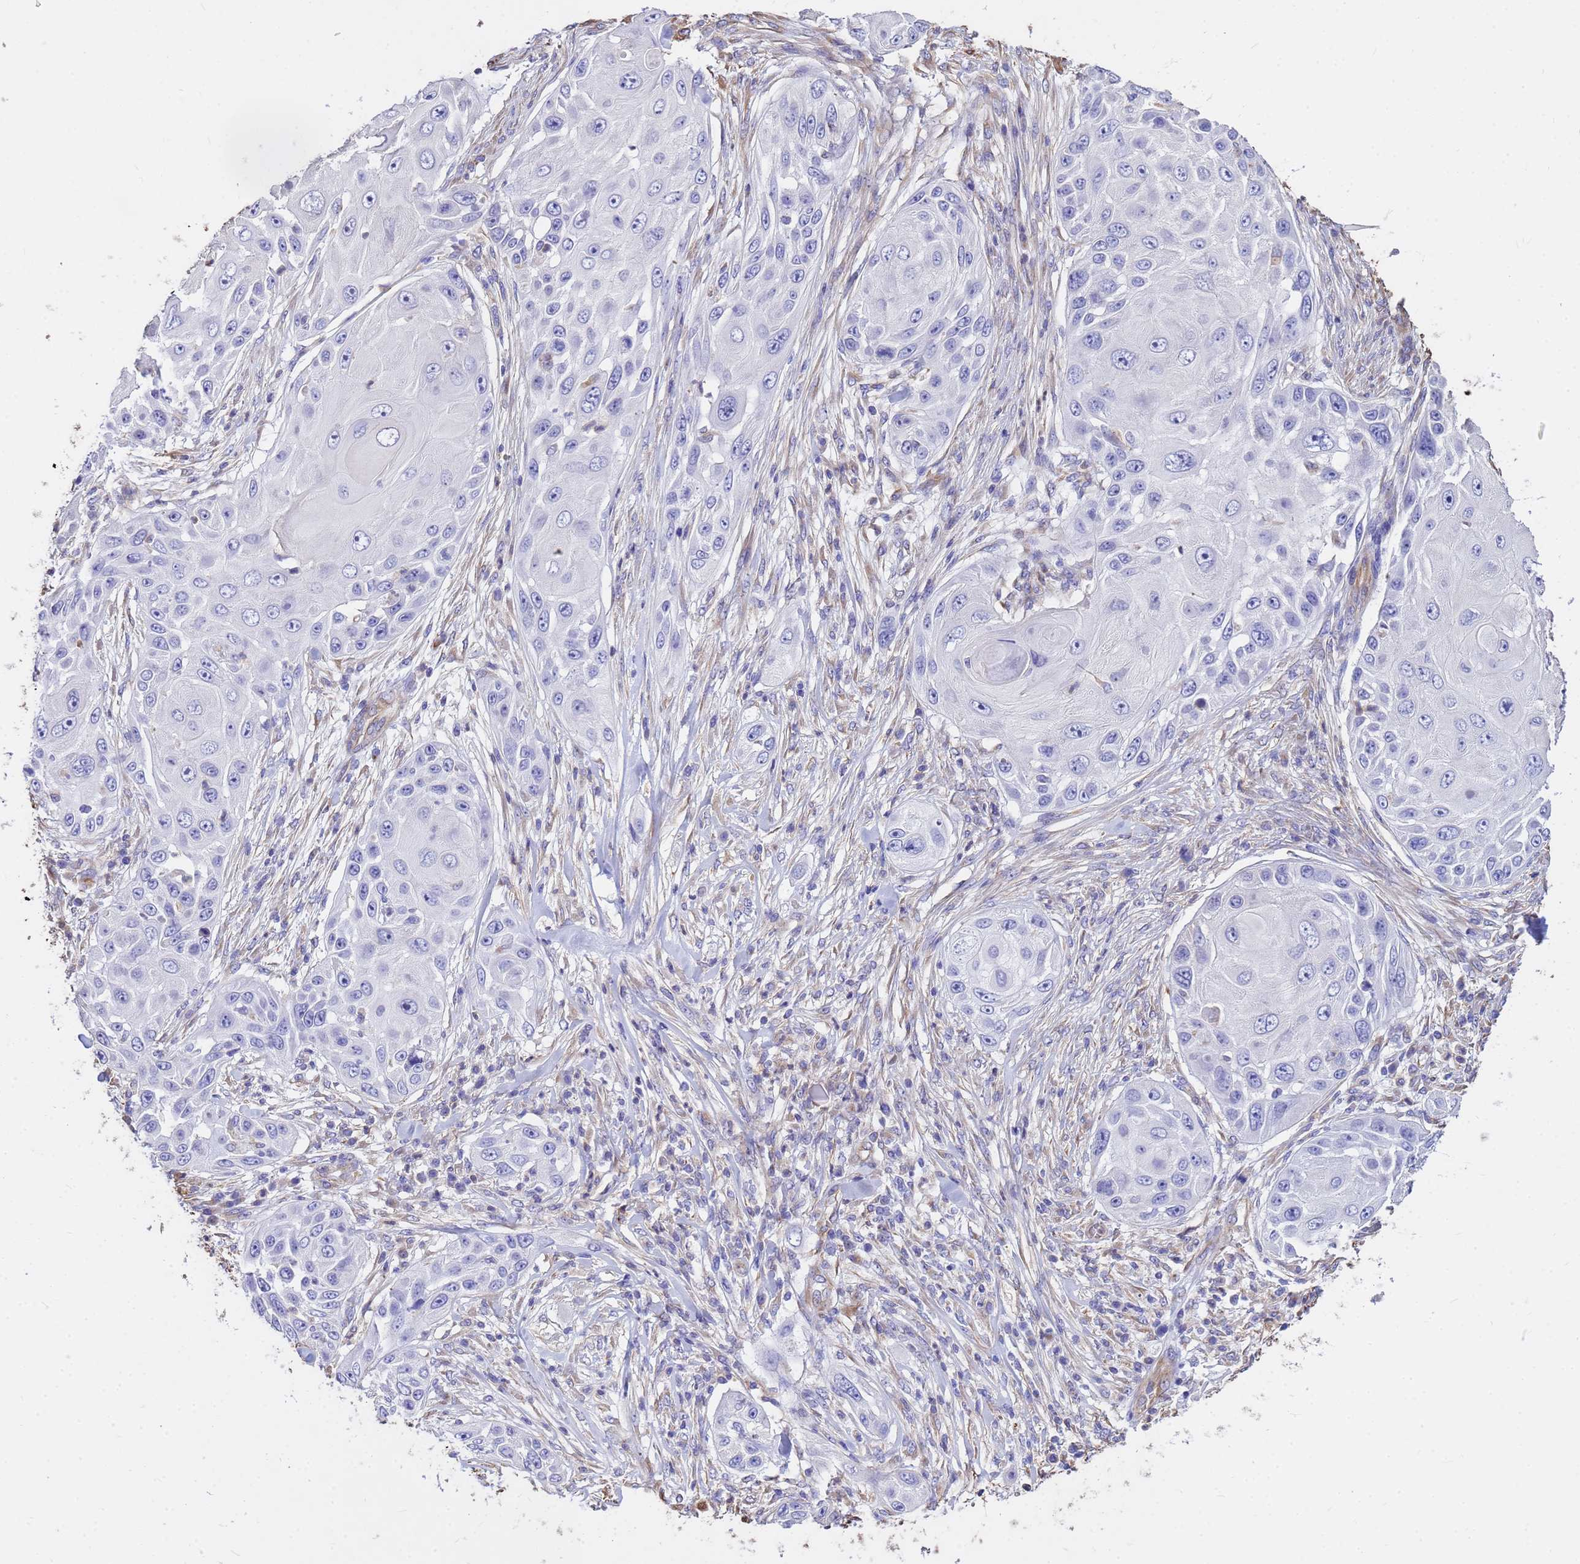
{"staining": {"intensity": "negative", "quantity": "none", "location": "none"}, "tissue": "skin cancer", "cell_type": "Tumor cells", "image_type": "cancer", "snomed": [{"axis": "morphology", "description": "Squamous cell carcinoma, NOS"}, {"axis": "topography", "description": "Skin"}], "caption": "The micrograph reveals no staining of tumor cells in skin cancer (squamous cell carcinoma).", "gene": "TCEAL3", "patient": {"sex": "female", "age": 44}}